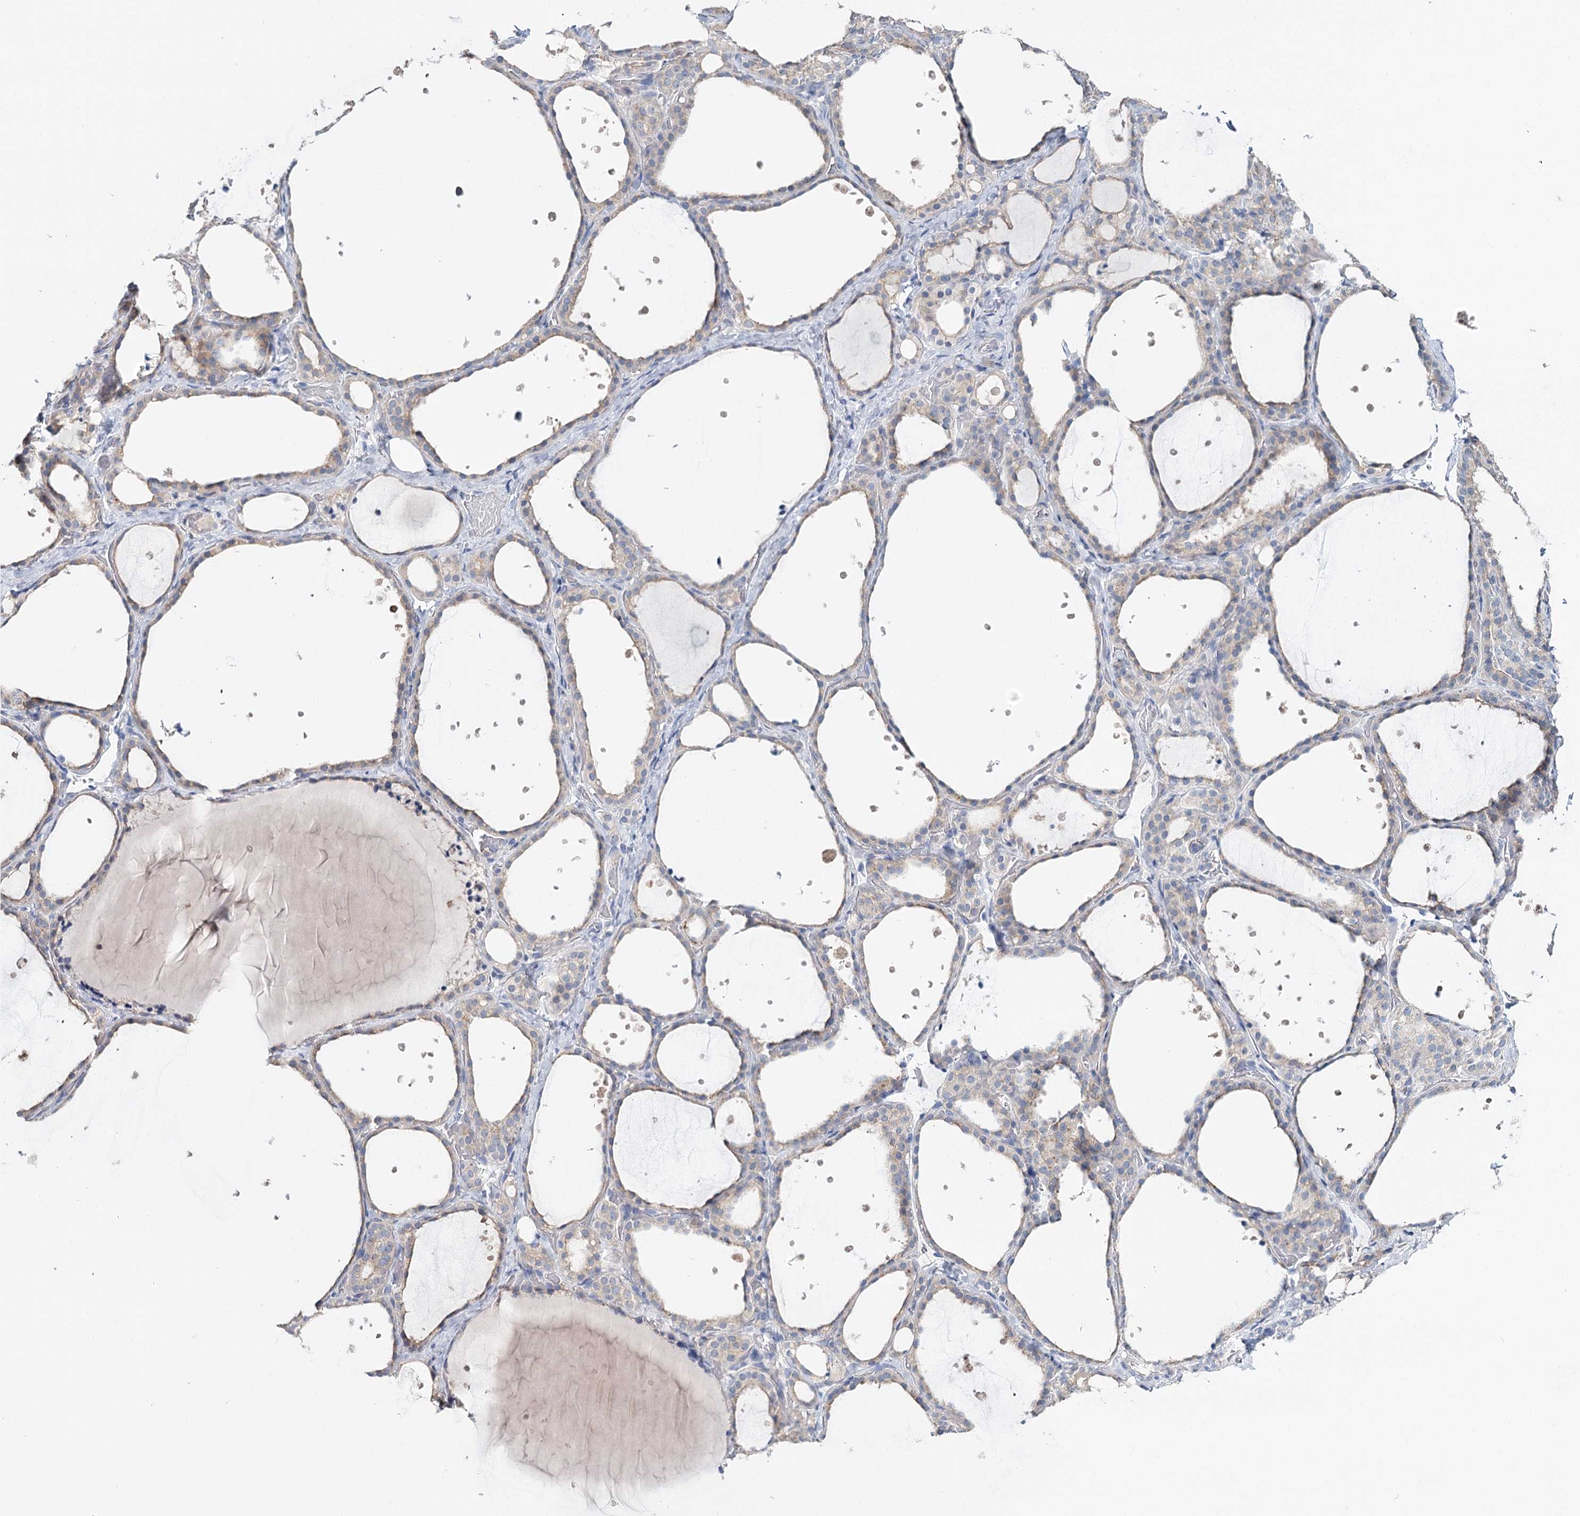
{"staining": {"intensity": "negative", "quantity": "none", "location": "none"}, "tissue": "thyroid gland", "cell_type": "Glandular cells", "image_type": "normal", "snomed": [{"axis": "morphology", "description": "Normal tissue, NOS"}, {"axis": "topography", "description": "Thyroid gland"}], "caption": "Protein analysis of benign thyroid gland shows no significant positivity in glandular cells. (Stains: DAB immunohistochemistry (IHC) with hematoxylin counter stain, Microscopy: brightfield microscopy at high magnification).", "gene": "DAPK1", "patient": {"sex": "female", "age": 44}}